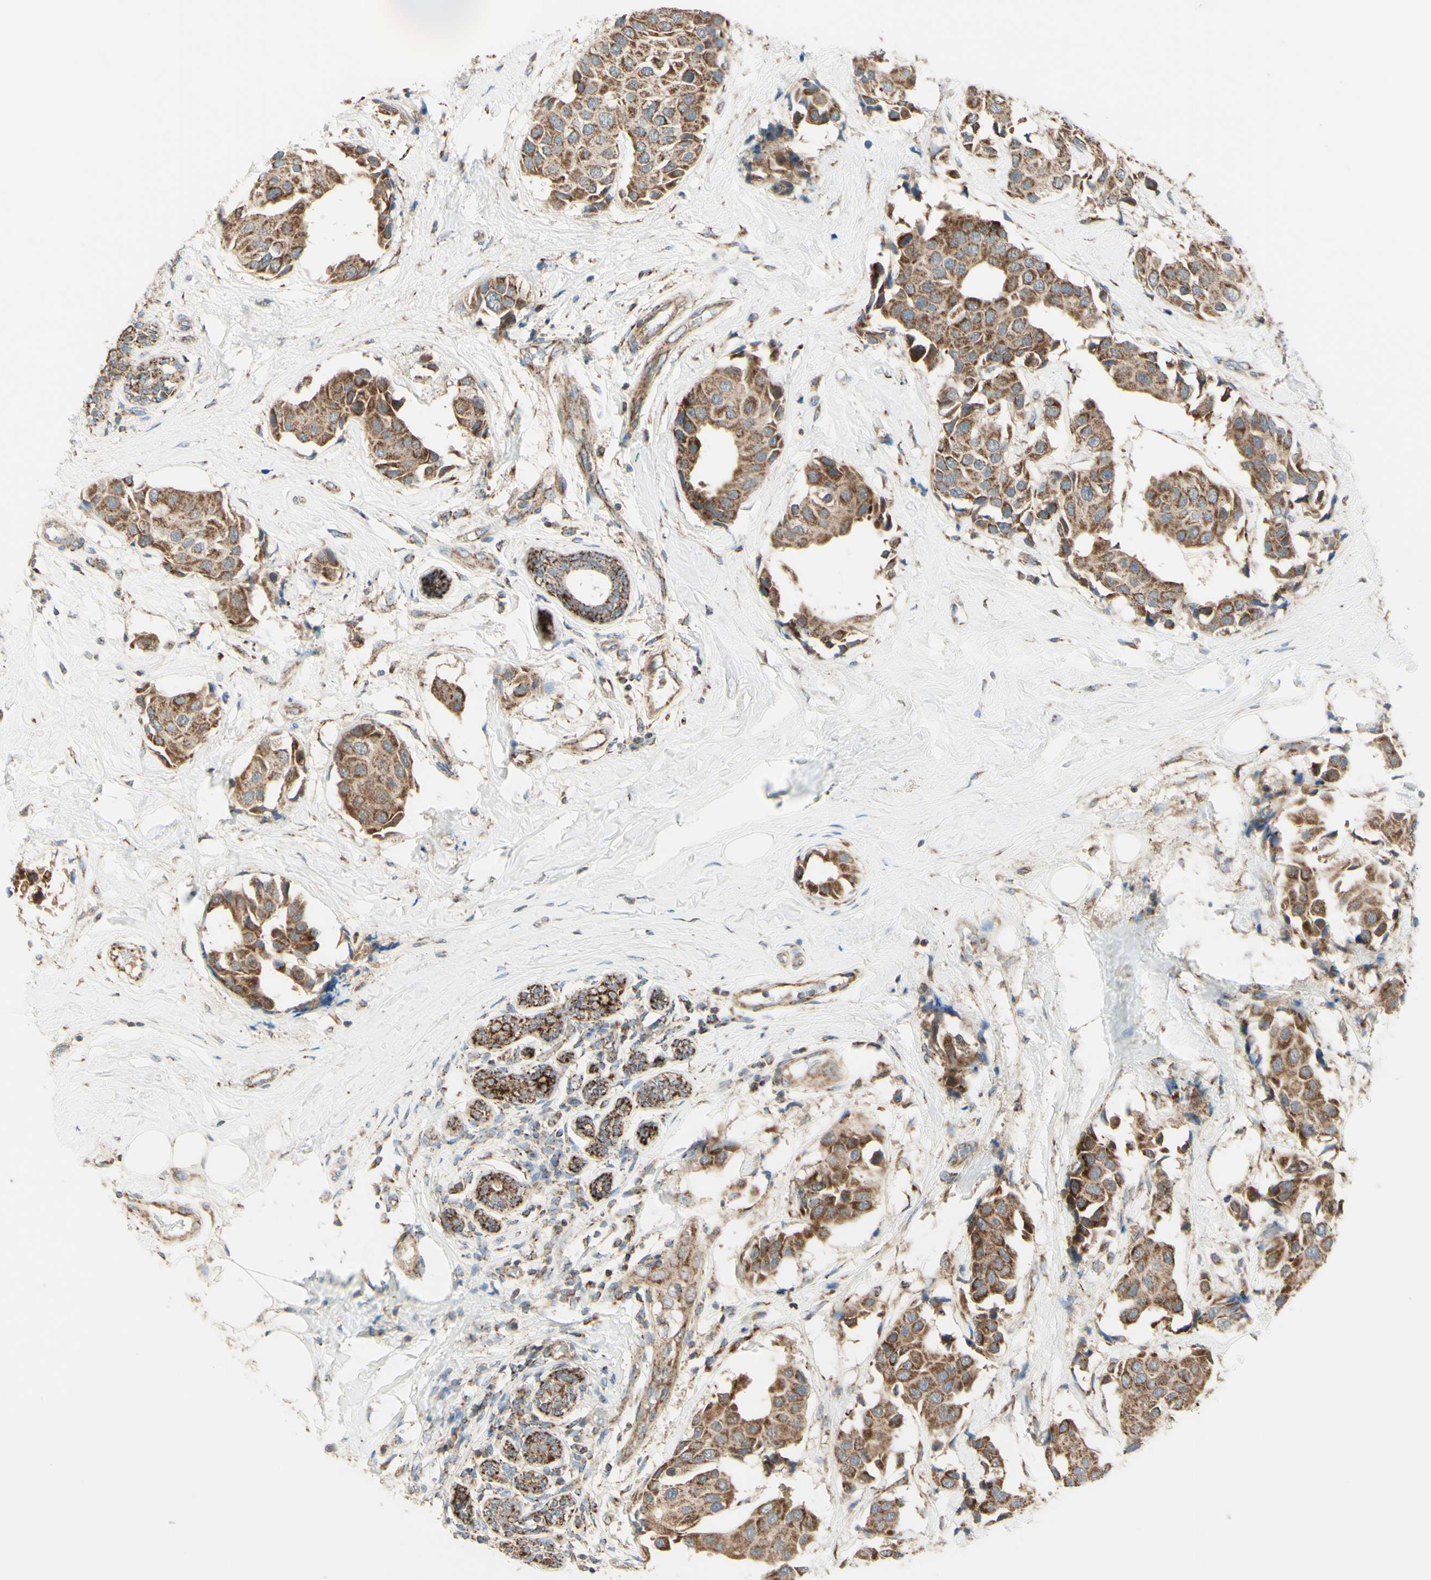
{"staining": {"intensity": "moderate", "quantity": ">75%", "location": "cytoplasmic/membranous"}, "tissue": "breast cancer", "cell_type": "Tumor cells", "image_type": "cancer", "snomed": [{"axis": "morphology", "description": "Normal tissue, NOS"}, {"axis": "morphology", "description": "Duct carcinoma"}, {"axis": "topography", "description": "Breast"}], "caption": "Immunohistochemistry micrograph of breast intraductal carcinoma stained for a protein (brown), which demonstrates medium levels of moderate cytoplasmic/membranous staining in about >75% of tumor cells.", "gene": "ARMC10", "patient": {"sex": "female", "age": 39}}